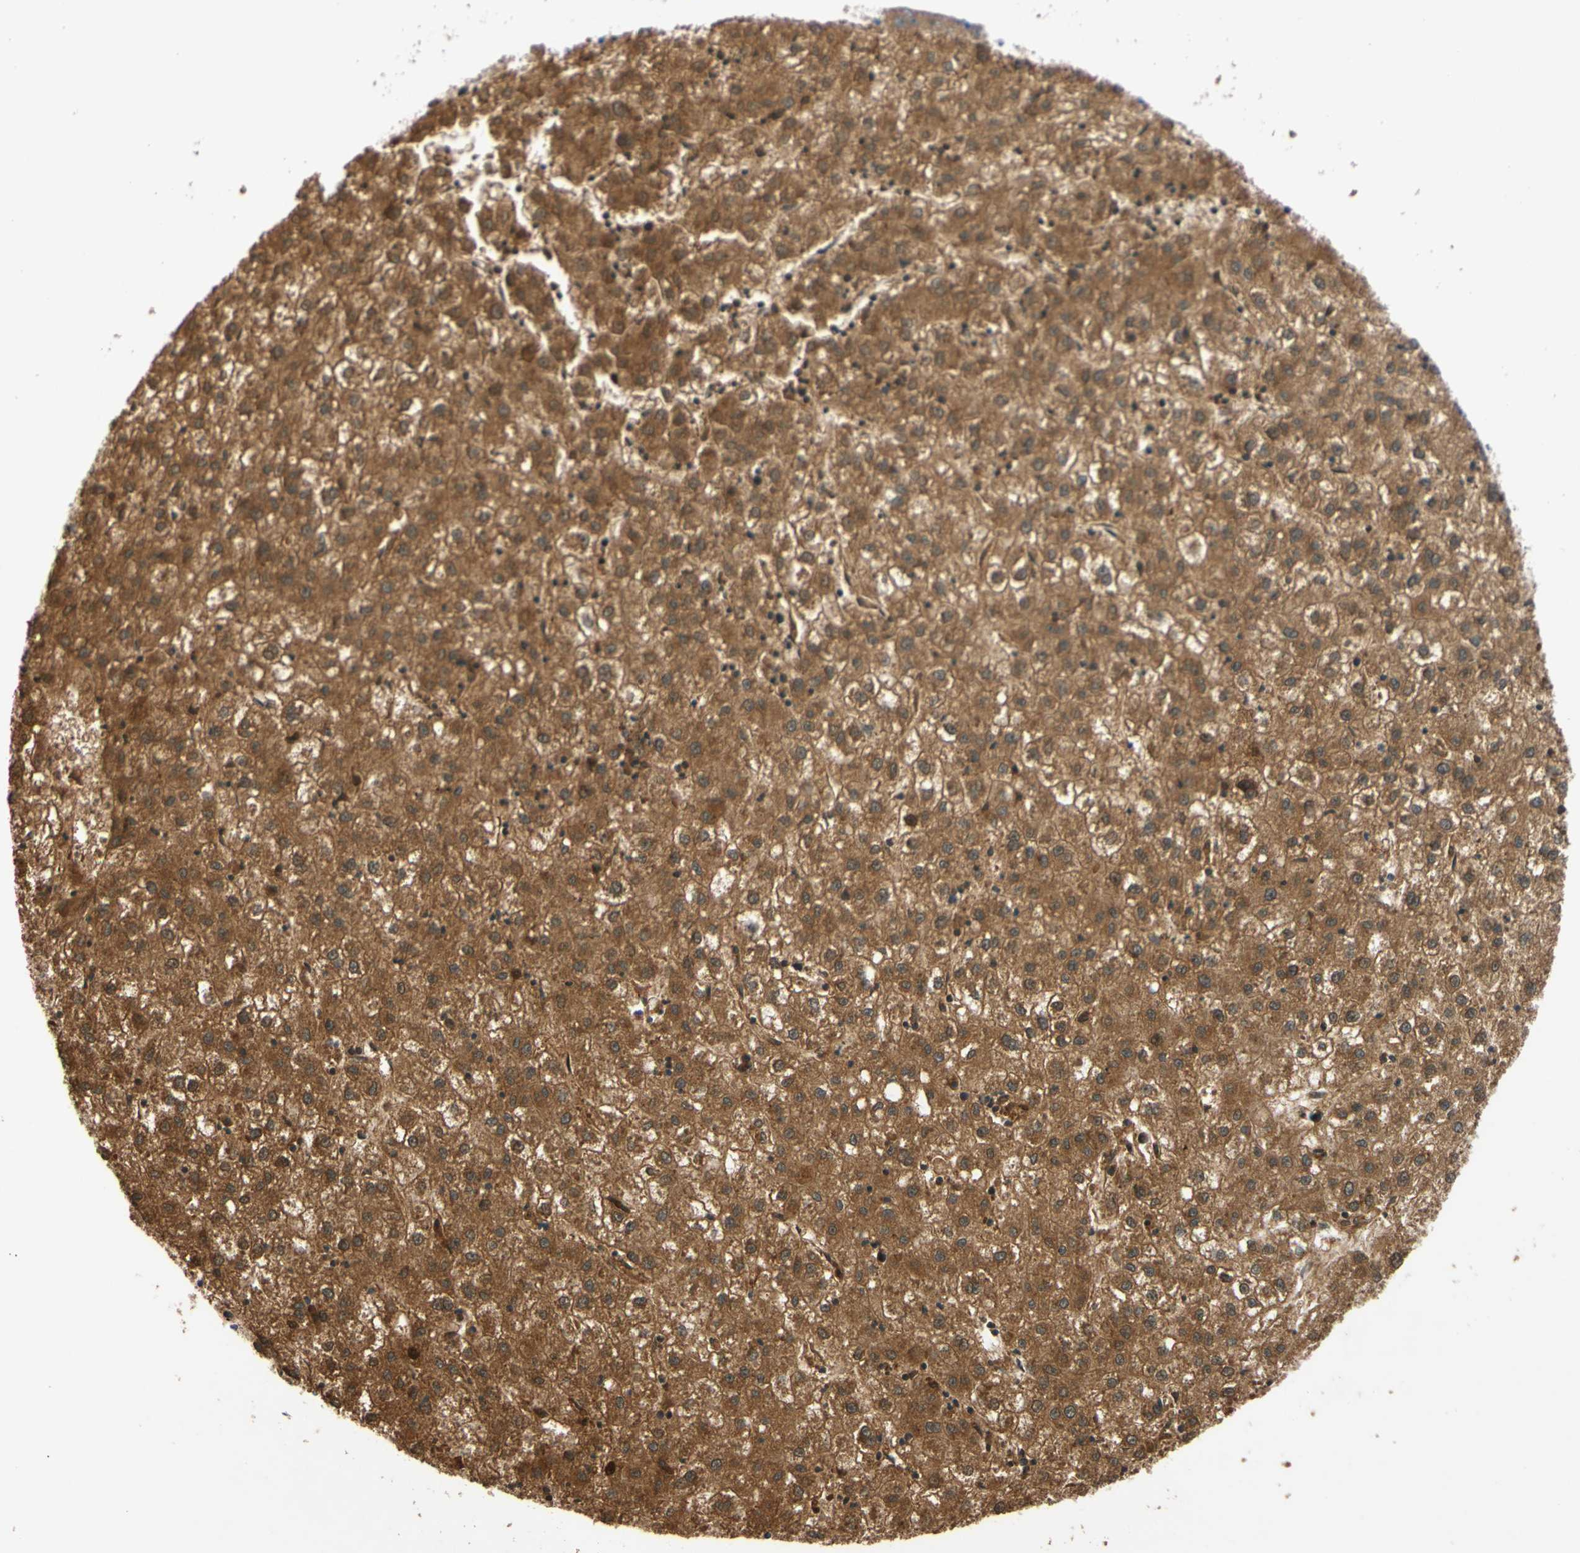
{"staining": {"intensity": "strong", "quantity": ">75%", "location": "cytoplasmic/membranous"}, "tissue": "liver cancer", "cell_type": "Tumor cells", "image_type": "cancer", "snomed": [{"axis": "morphology", "description": "Carcinoma, Hepatocellular, NOS"}, {"axis": "topography", "description": "Liver"}], "caption": "Protein staining shows strong cytoplasmic/membranous staining in approximately >75% of tumor cells in hepatocellular carcinoma (liver).", "gene": "MBTPS2", "patient": {"sex": "male", "age": 72}}